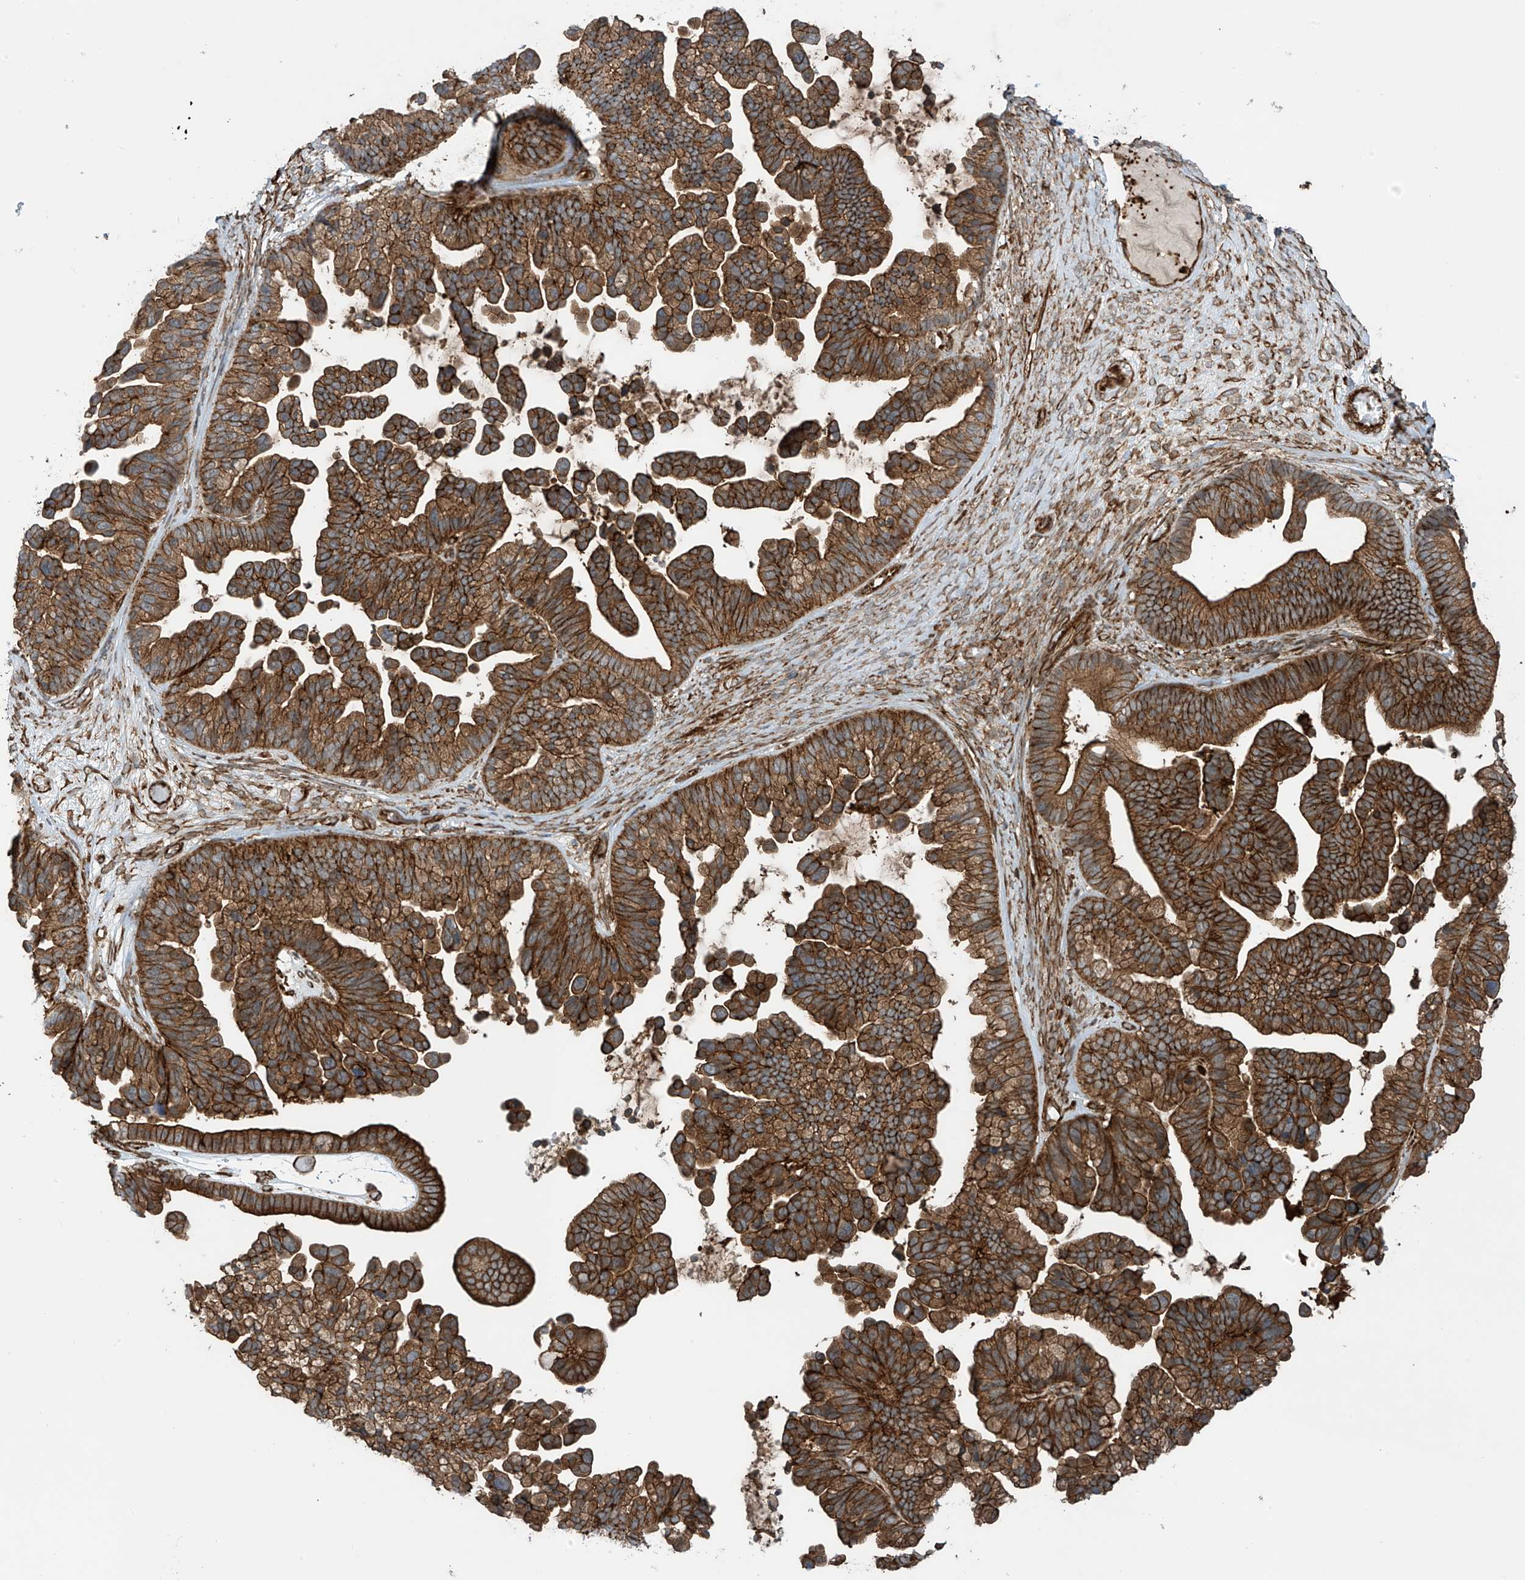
{"staining": {"intensity": "strong", "quantity": ">75%", "location": "cytoplasmic/membranous"}, "tissue": "ovarian cancer", "cell_type": "Tumor cells", "image_type": "cancer", "snomed": [{"axis": "morphology", "description": "Cystadenocarcinoma, serous, NOS"}, {"axis": "topography", "description": "Ovary"}], "caption": "Protein positivity by IHC displays strong cytoplasmic/membranous expression in approximately >75% of tumor cells in serous cystadenocarcinoma (ovarian). (IHC, brightfield microscopy, high magnification).", "gene": "SLC9A2", "patient": {"sex": "female", "age": 56}}